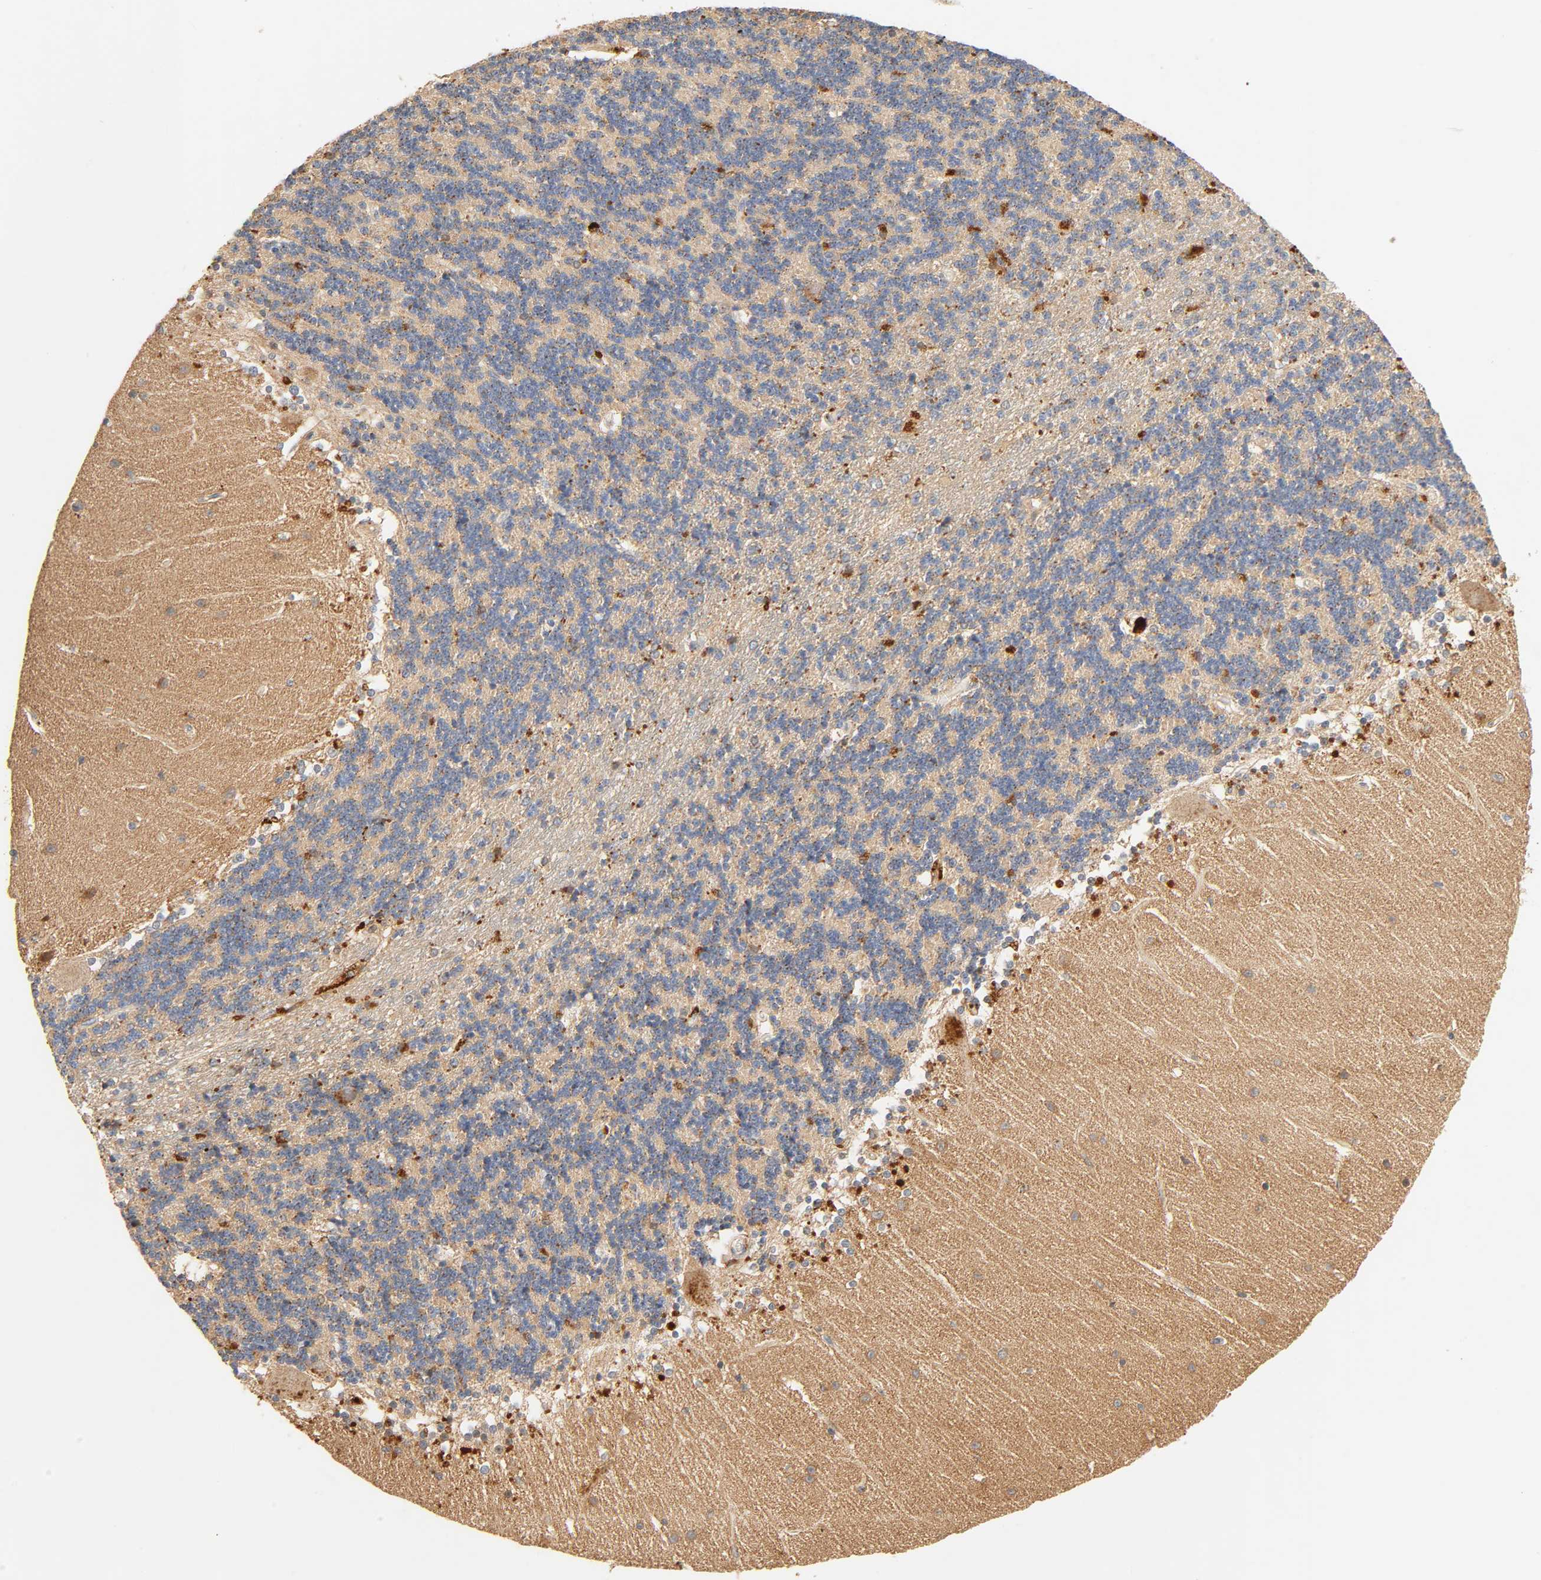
{"staining": {"intensity": "weak", "quantity": ">75%", "location": "cytoplasmic/membranous"}, "tissue": "cerebellum", "cell_type": "Cells in granular layer", "image_type": "normal", "snomed": [{"axis": "morphology", "description": "Normal tissue, NOS"}, {"axis": "topography", "description": "Cerebellum"}], "caption": "Unremarkable cerebellum was stained to show a protein in brown. There is low levels of weak cytoplasmic/membranous staining in approximately >75% of cells in granular layer. (Stains: DAB (3,3'-diaminobenzidine) in brown, nuclei in blue, Microscopy: brightfield microscopy at high magnification).", "gene": "MAPK6", "patient": {"sex": "female", "age": 54}}